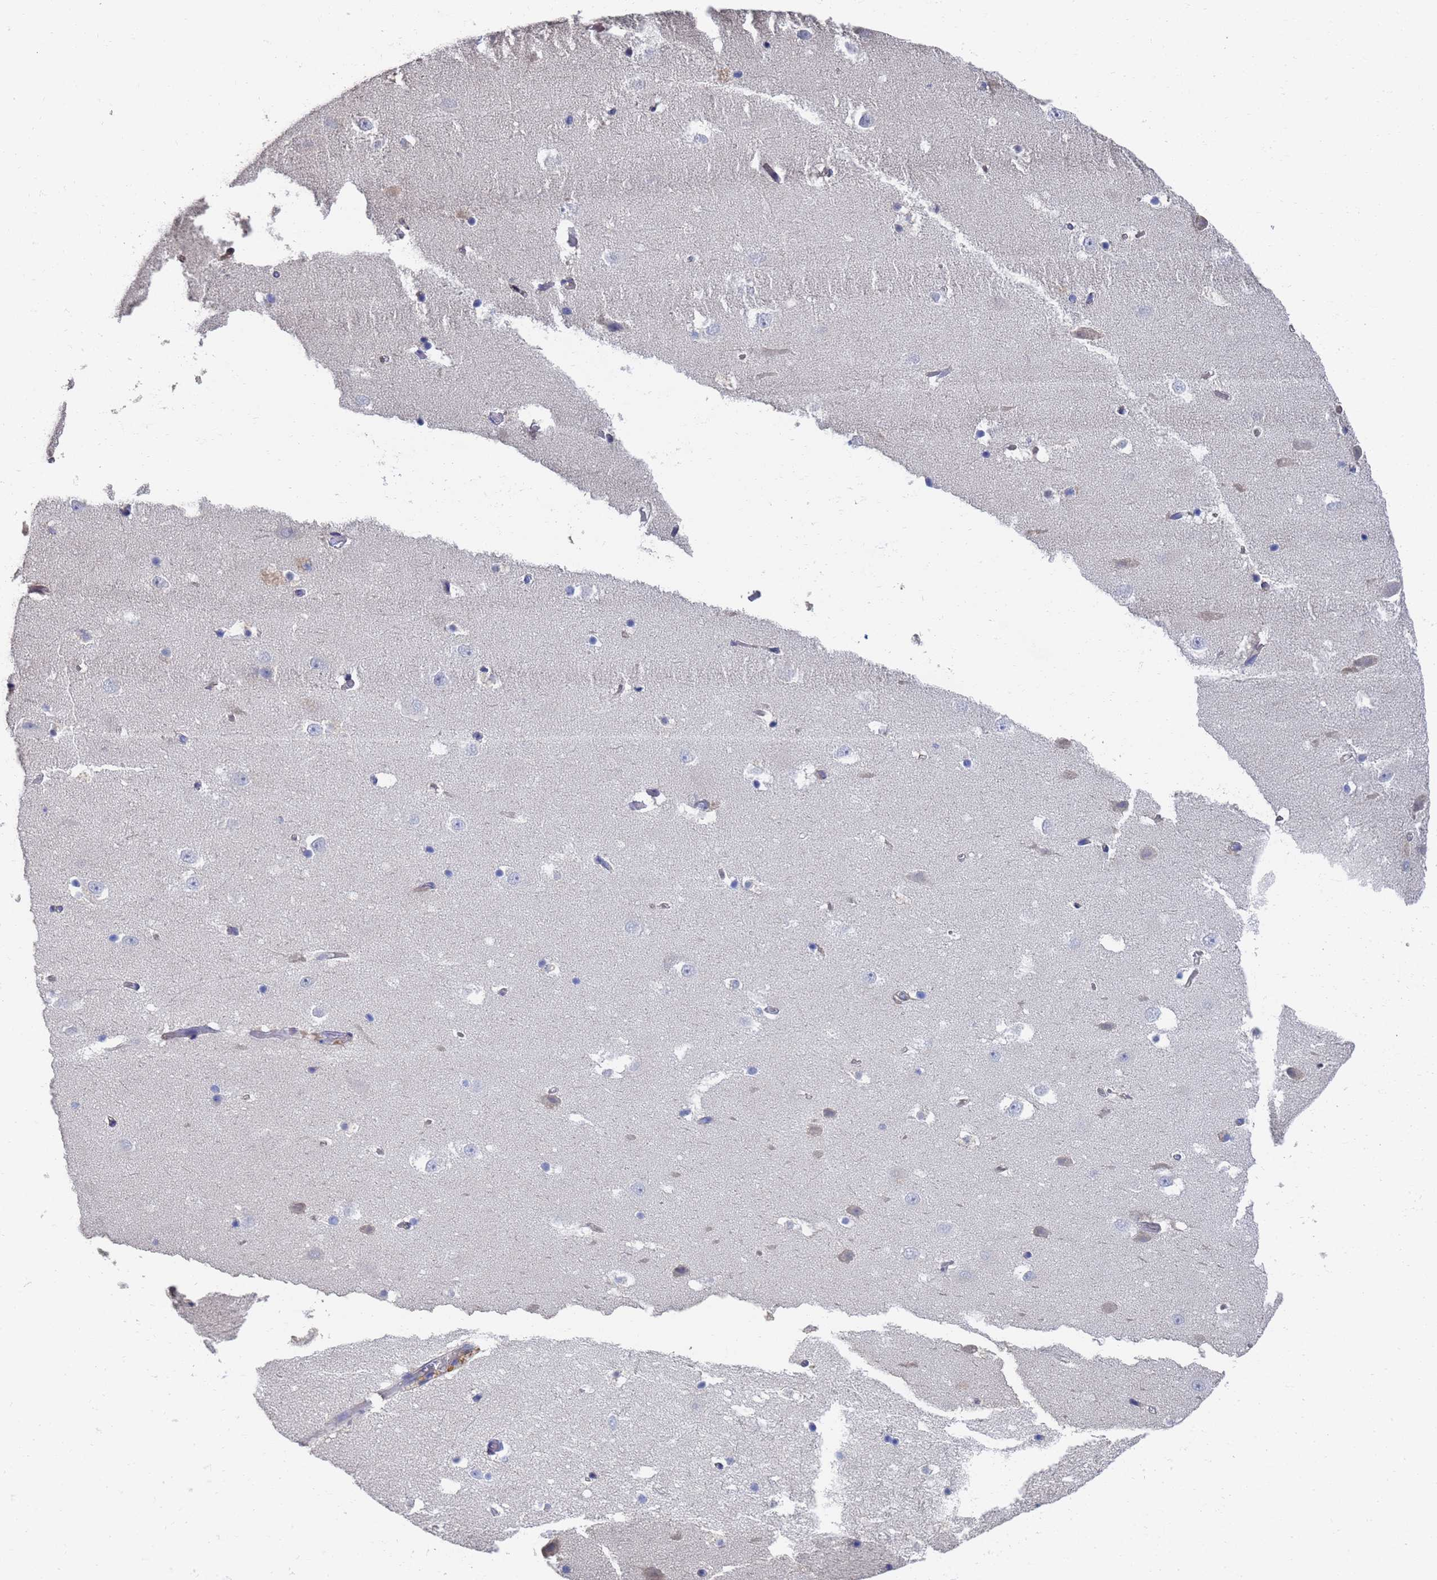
{"staining": {"intensity": "weak", "quantity": "<25%", "location": "cytoplasmic/membranous"}, "tissue": "hippocampus", "cell_type": "Glial cells", "image_type": "normal", "snomed": [{"axis": "morphology", "description": "Normal tissue, NOS"}, {"axis": "topography", "description": "Hippocampus"}], "caption": "Benign hippocampus was stained to show a protein in brown. There is no significant positivity in glial cells.", "gene": "LBX2", "patient": {"sex": "female", "age": 52}}